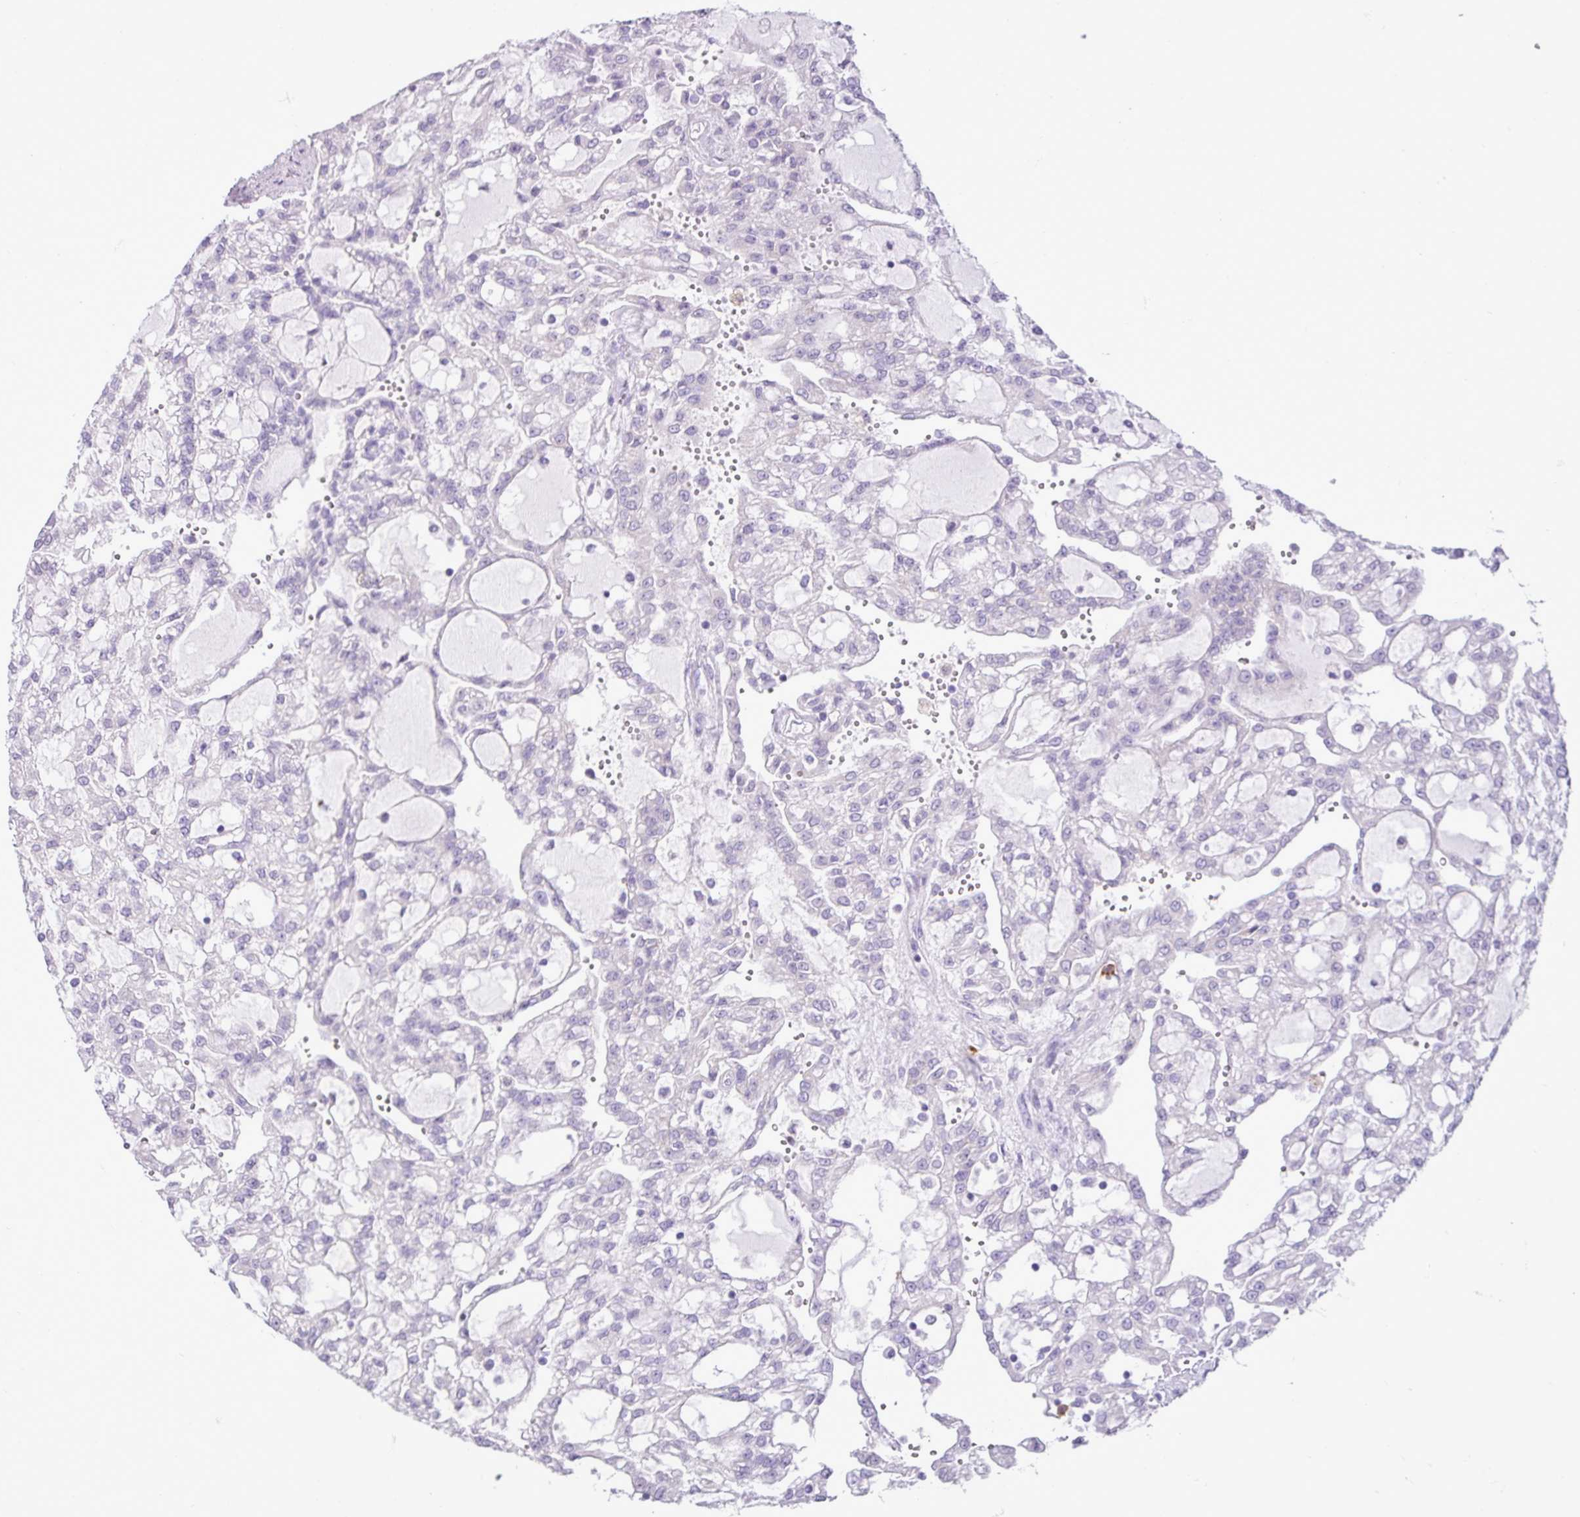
{"staining": {"intensity": "negative", "quantity": "none", "location": "none"}, "tissue": "renal cancer", "cell_type": "Tumor cells", "image_type": "cancer", "snomed": [{"axis": "morphology", "description": "Adenocarcinoma, NOS"}, {"axis": "topography", "description": "Kidney"}], "caption": "Tumor cells are negative for brown protein staining in adenocarcinoma (renal).", "gene": "ZSCAN5A", "patient": {"sex": "male", "age": 63}}